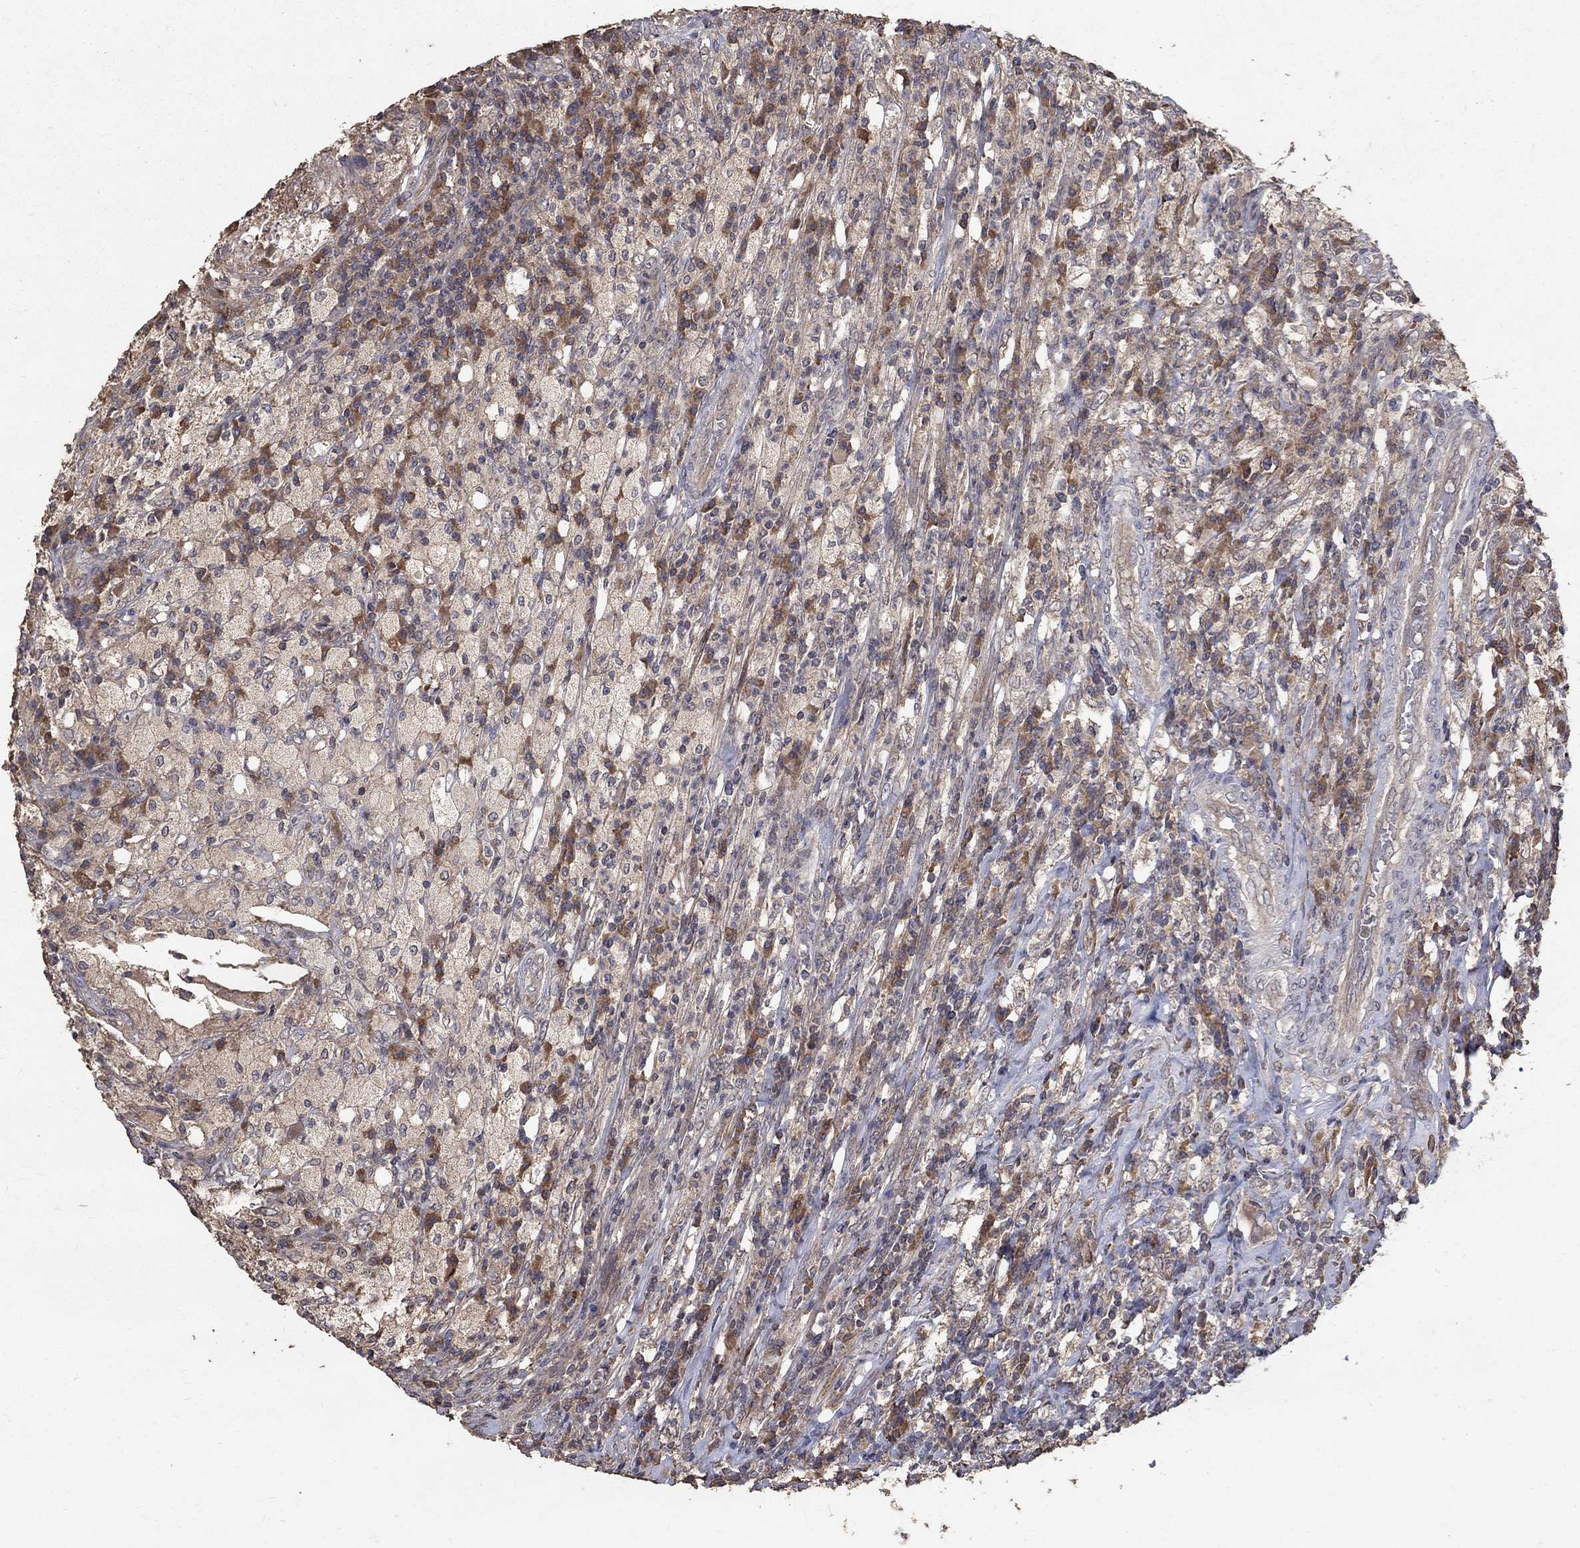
{"staining": {"intensity": "weak", "quantity": "25%-75%", "location": "cytoplasmic/membranous"}, "tissue": "testis cancer", "cell_type": "Tumor cells", "image_type": "cancer", "snomed": [{"axis": "morphology", "description": "Necrosis, NOS"}, {"axis": "morphology", "description": "Carcinoma, Embryonal, NOS"}, {"axis": "topography", "description": "Testis"}], "caption": "IHC of testis cancer demonstrates low levels of weak cytoplasmic/membranous positivity in approximately 25%-75% of tumor cells.", "gene": "C17orf75", "patient": {"sex": "male", "age": 19}}